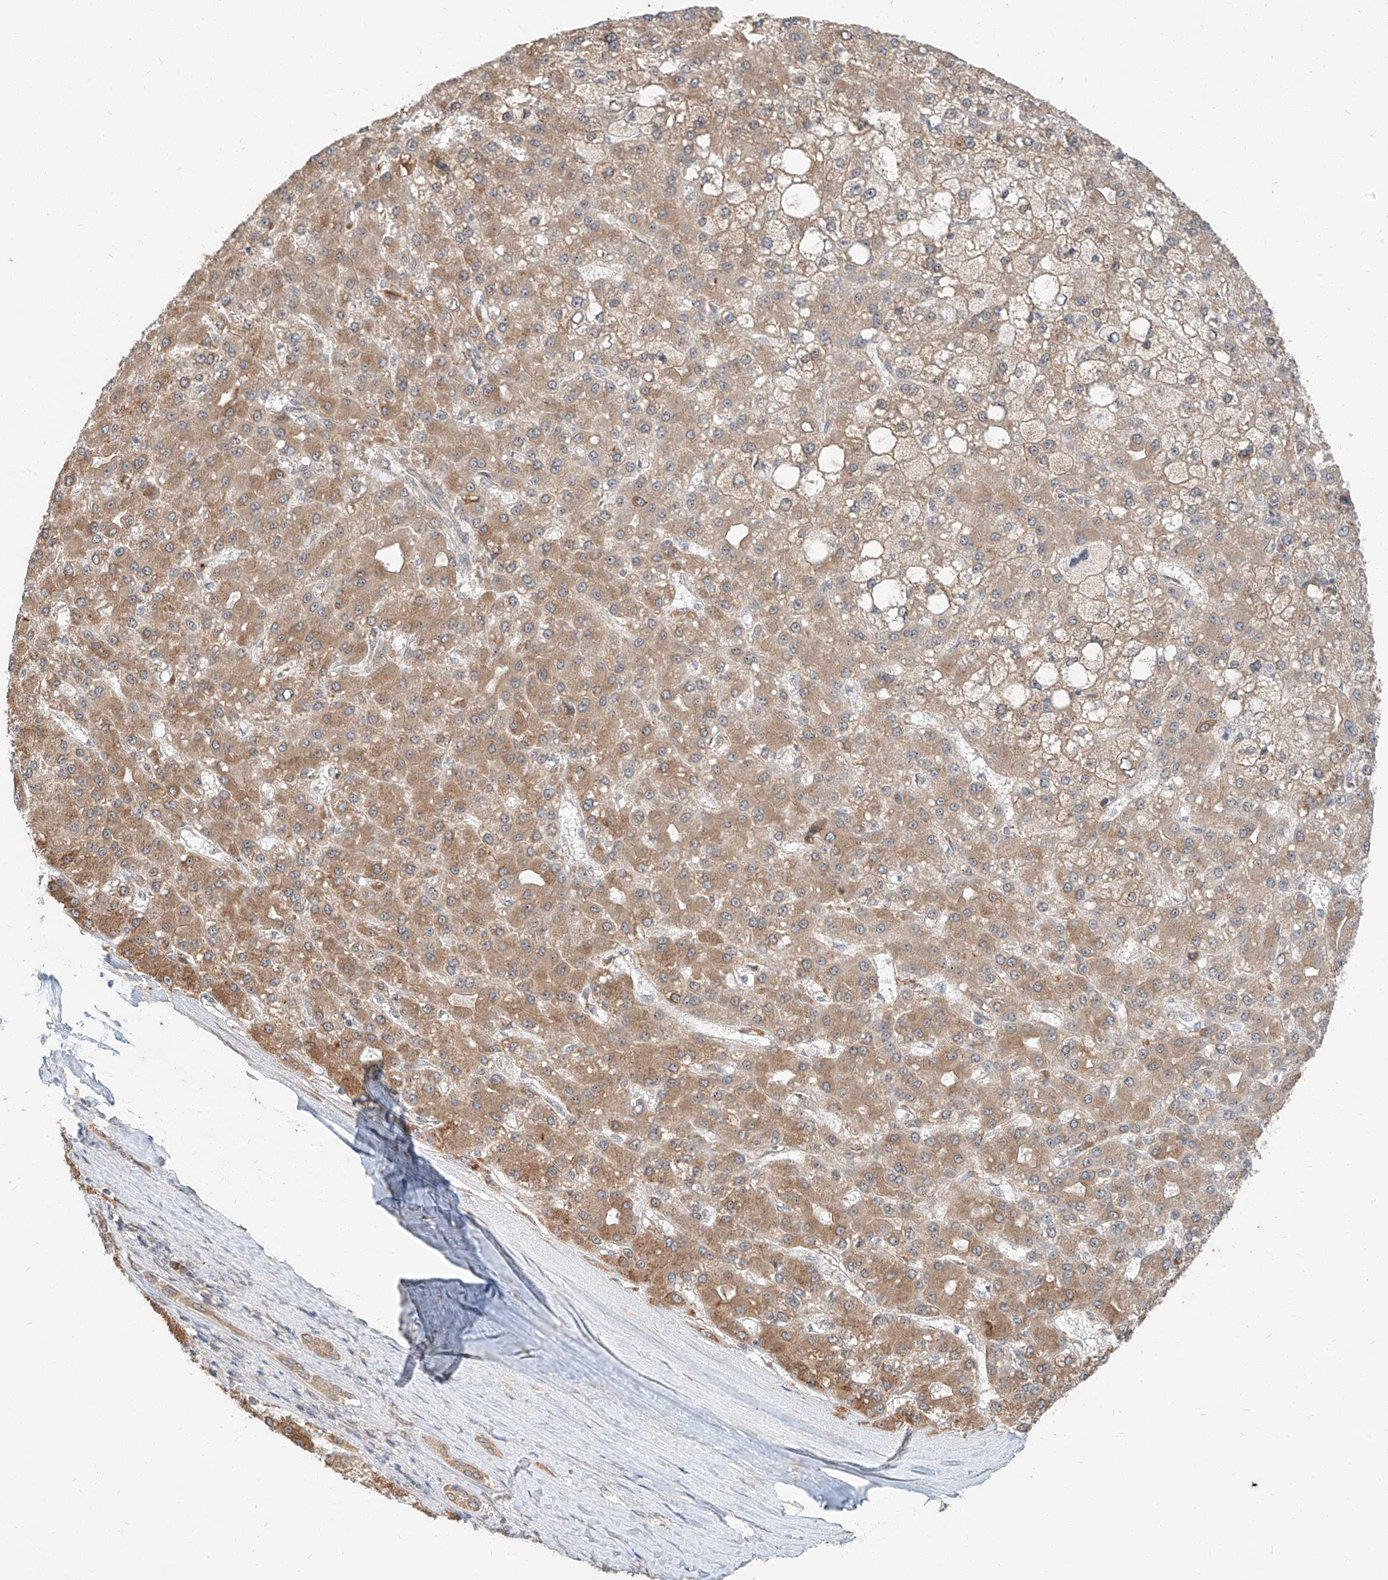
{"staining": {"intensity": "moderate", "quantity": ">75%", "location": "cytoplasmic/membranous"}, "tissue": "liver cancer", "cell_type": "Tumor cells", "image_type": "cancer", "snomed": [{"axis": "morphology", "description": "Carcinoma, Hepatocellular, NOS"}, {"axis": "topography", "description": "Liver"}], "caption": "Liver hepatocellular carcinoma stained for a protein demonstrates moderate cytoplasmic/membranous positivity in tumor cells.", "gene": "STX19", "patient": {"sex": "male", "age": 67}}